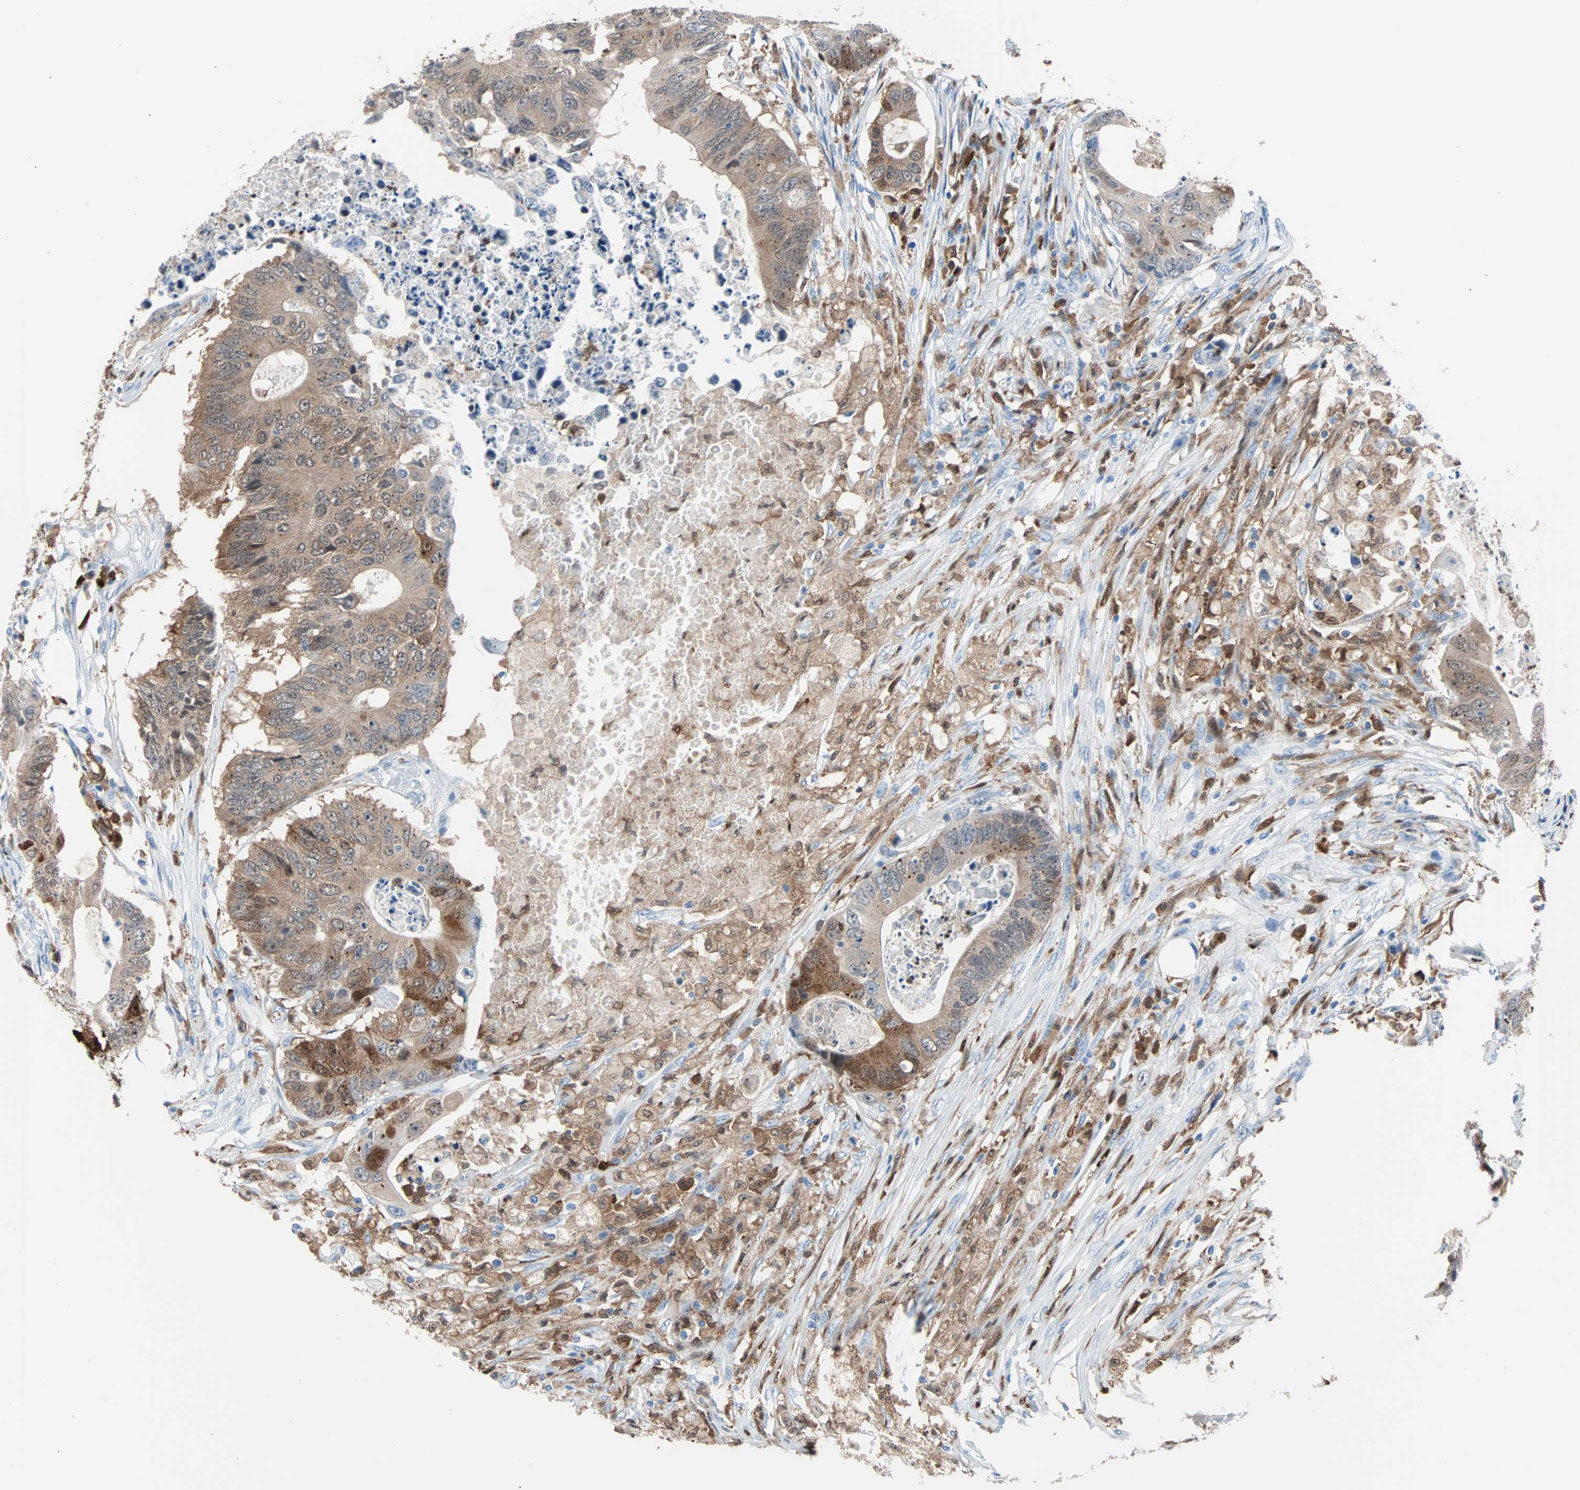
{"staining": {"intensity": "weak", "quantity": ">75%", "location": "cytoplasmic/membranous"}, "tissue": "colorectal cancer", "cell_type": "Tumor cells", "image_type": "cancer", "snomed": [{"axis": "morphology", "description": "Adenocarcinoma, NOS"}, {"axis": "topography", "description": "Colon"}], "caption": "Immunohistochemical staining of colorectal adenocarcinoma demonstrates low levels of weak cytoplasmic/membranous positivity in approximately >75% of tumor cells.", "gene": "SYK", "patient": {"sex": "male", "age": 71}}